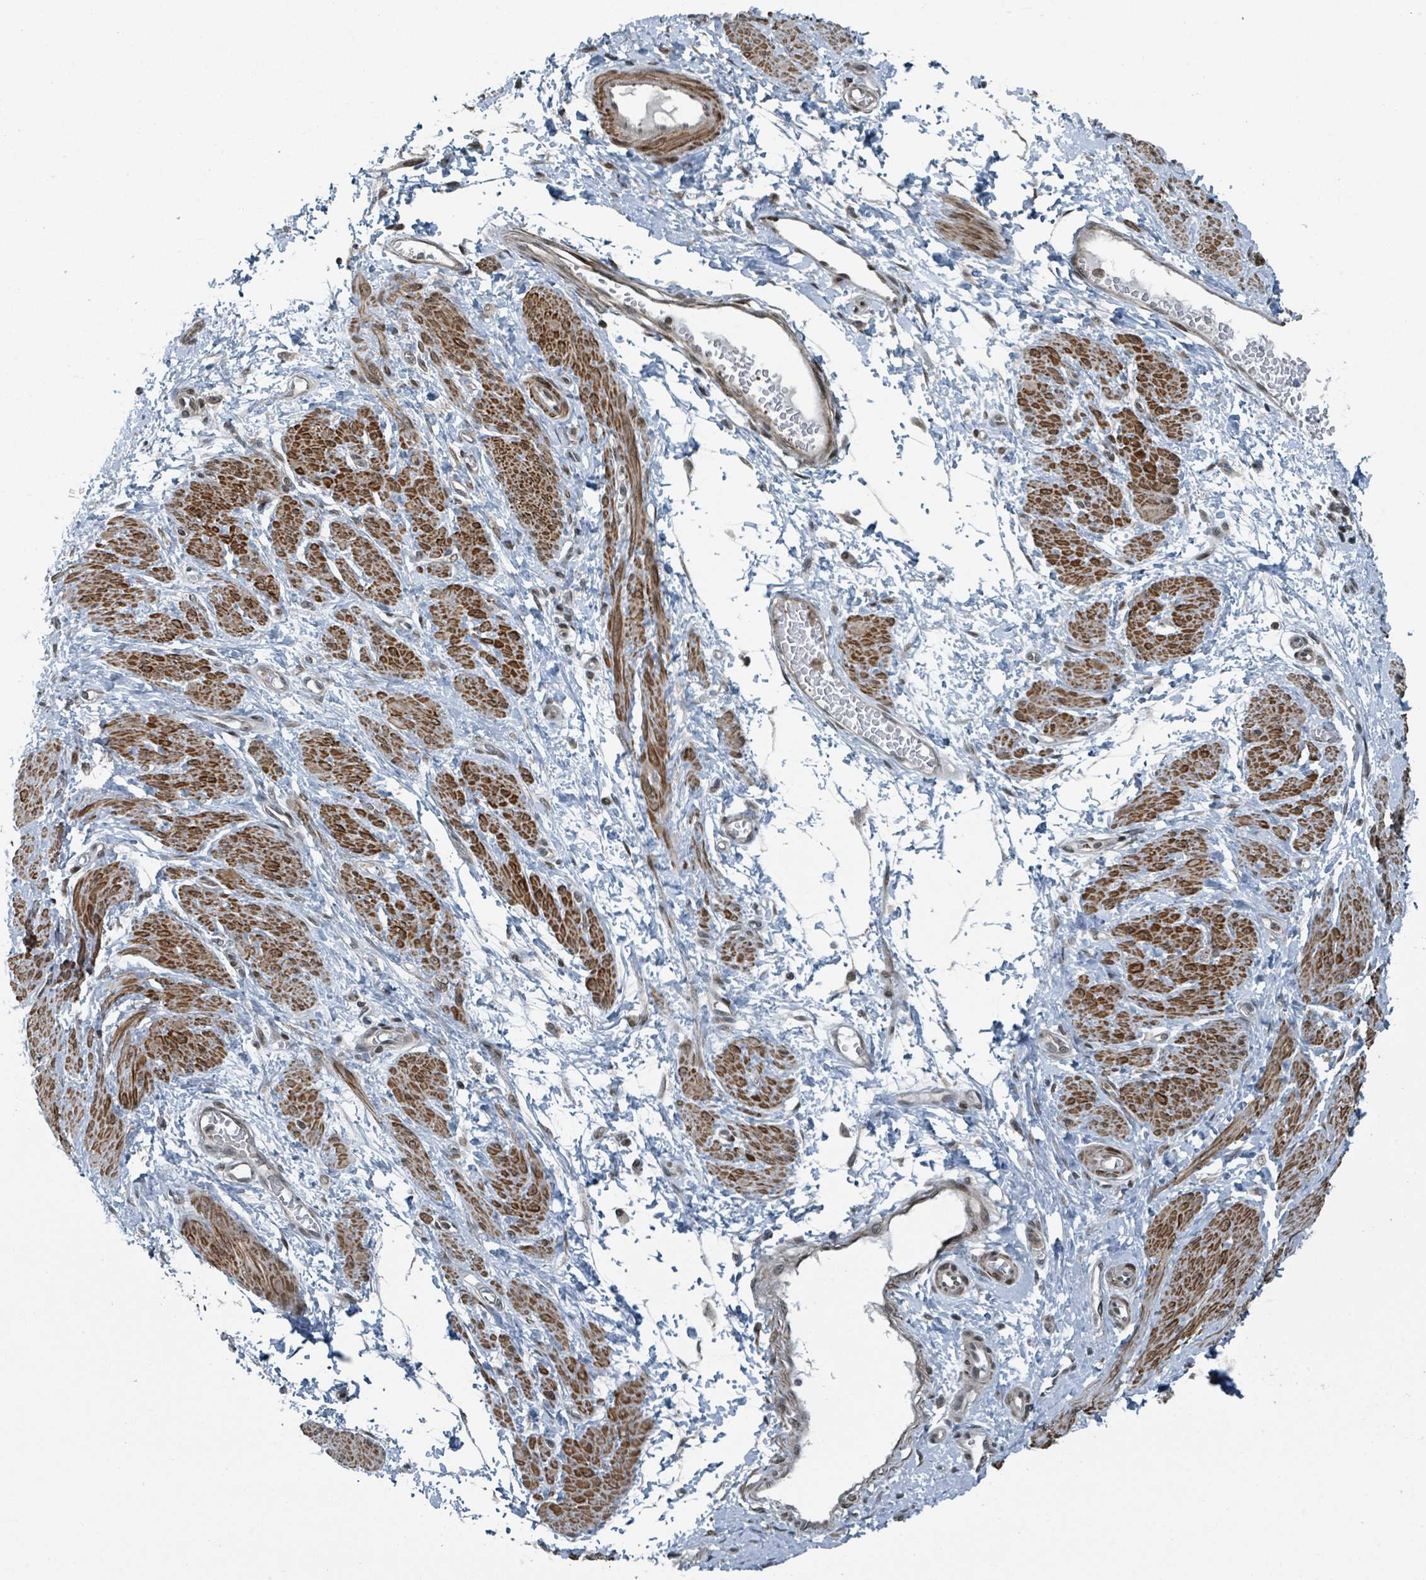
{"staining": {"intensity": "strong", "quantity": "25%-75%", "location": "cytoplasmic/membranous"}, "tissue": "smooth muscle", "cell_type": "Smooth muscle cells", "image_type": "normal", "snomed": [{"axis": "morphology", "description": "Normal tissue, NOS"}, {"axis": "topography", "description": "Smooth muscle"}, {"axis": "topography", "description": "Uterus"}], "caption": "Smooth muscle cells exhibit high levels of strong cytoplasmic/membranous expression in approximately 25%-75% of cells in unremarkable human smooth muscle. The protein is shown in brown color, while the nuclei are stained blue.", "gene": "PHIP", "patient": {"sex": "female", "age": 39}}